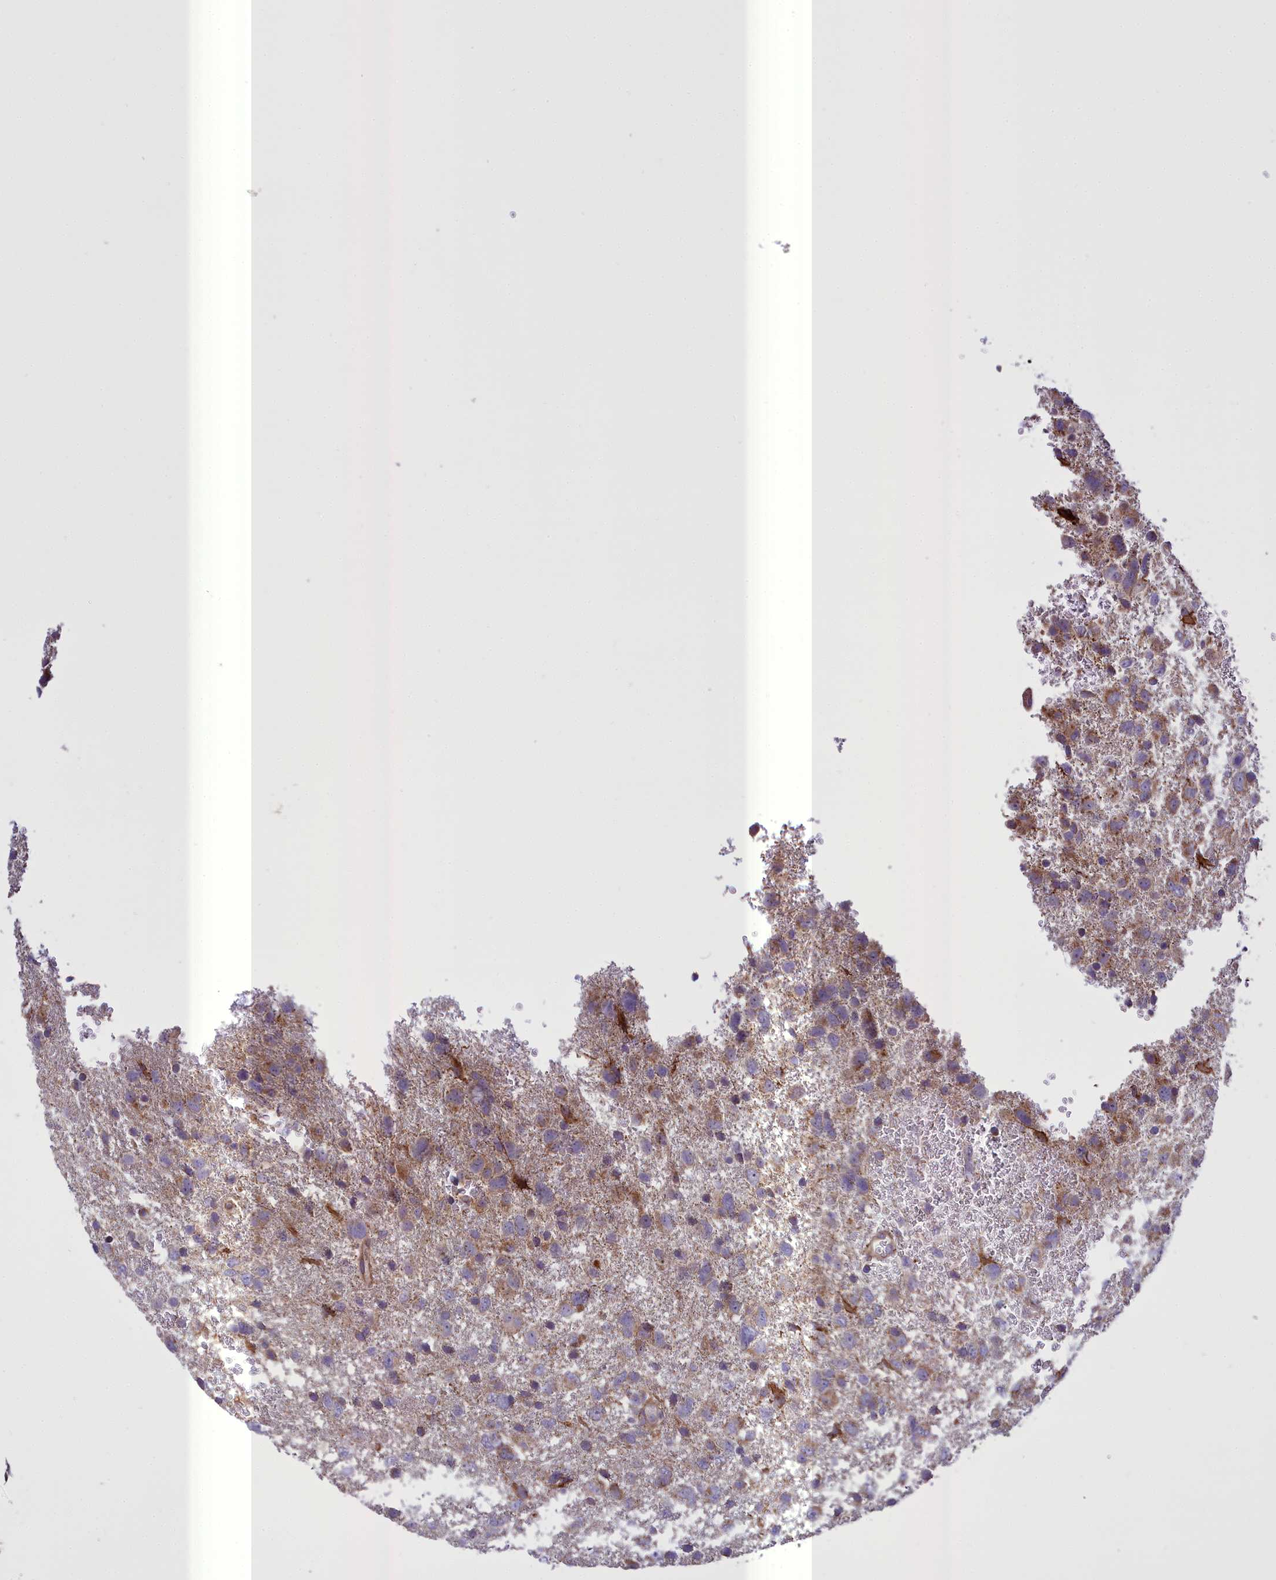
{"staining": {"intensity": "weak", "quantity": "25%-75%", "location": "cytoplasmic/membranous"}, "tissue": "glioma", "cell_type": "Tumor cells", "image_type": "cancer", "snomed": [{"axis": "morphology", "description": "Glioma, malignant, High grade"}, {"axis": "topography", "description": "Brain"}], "caption": "Glioma was stained to show a protein in brown. There is low levels of weak cytoplasmic/membranous staining in about 25%-75% of tumor cells.", "gene": "TBC1D24", "patient": {"sex": "male", "age": 61}}